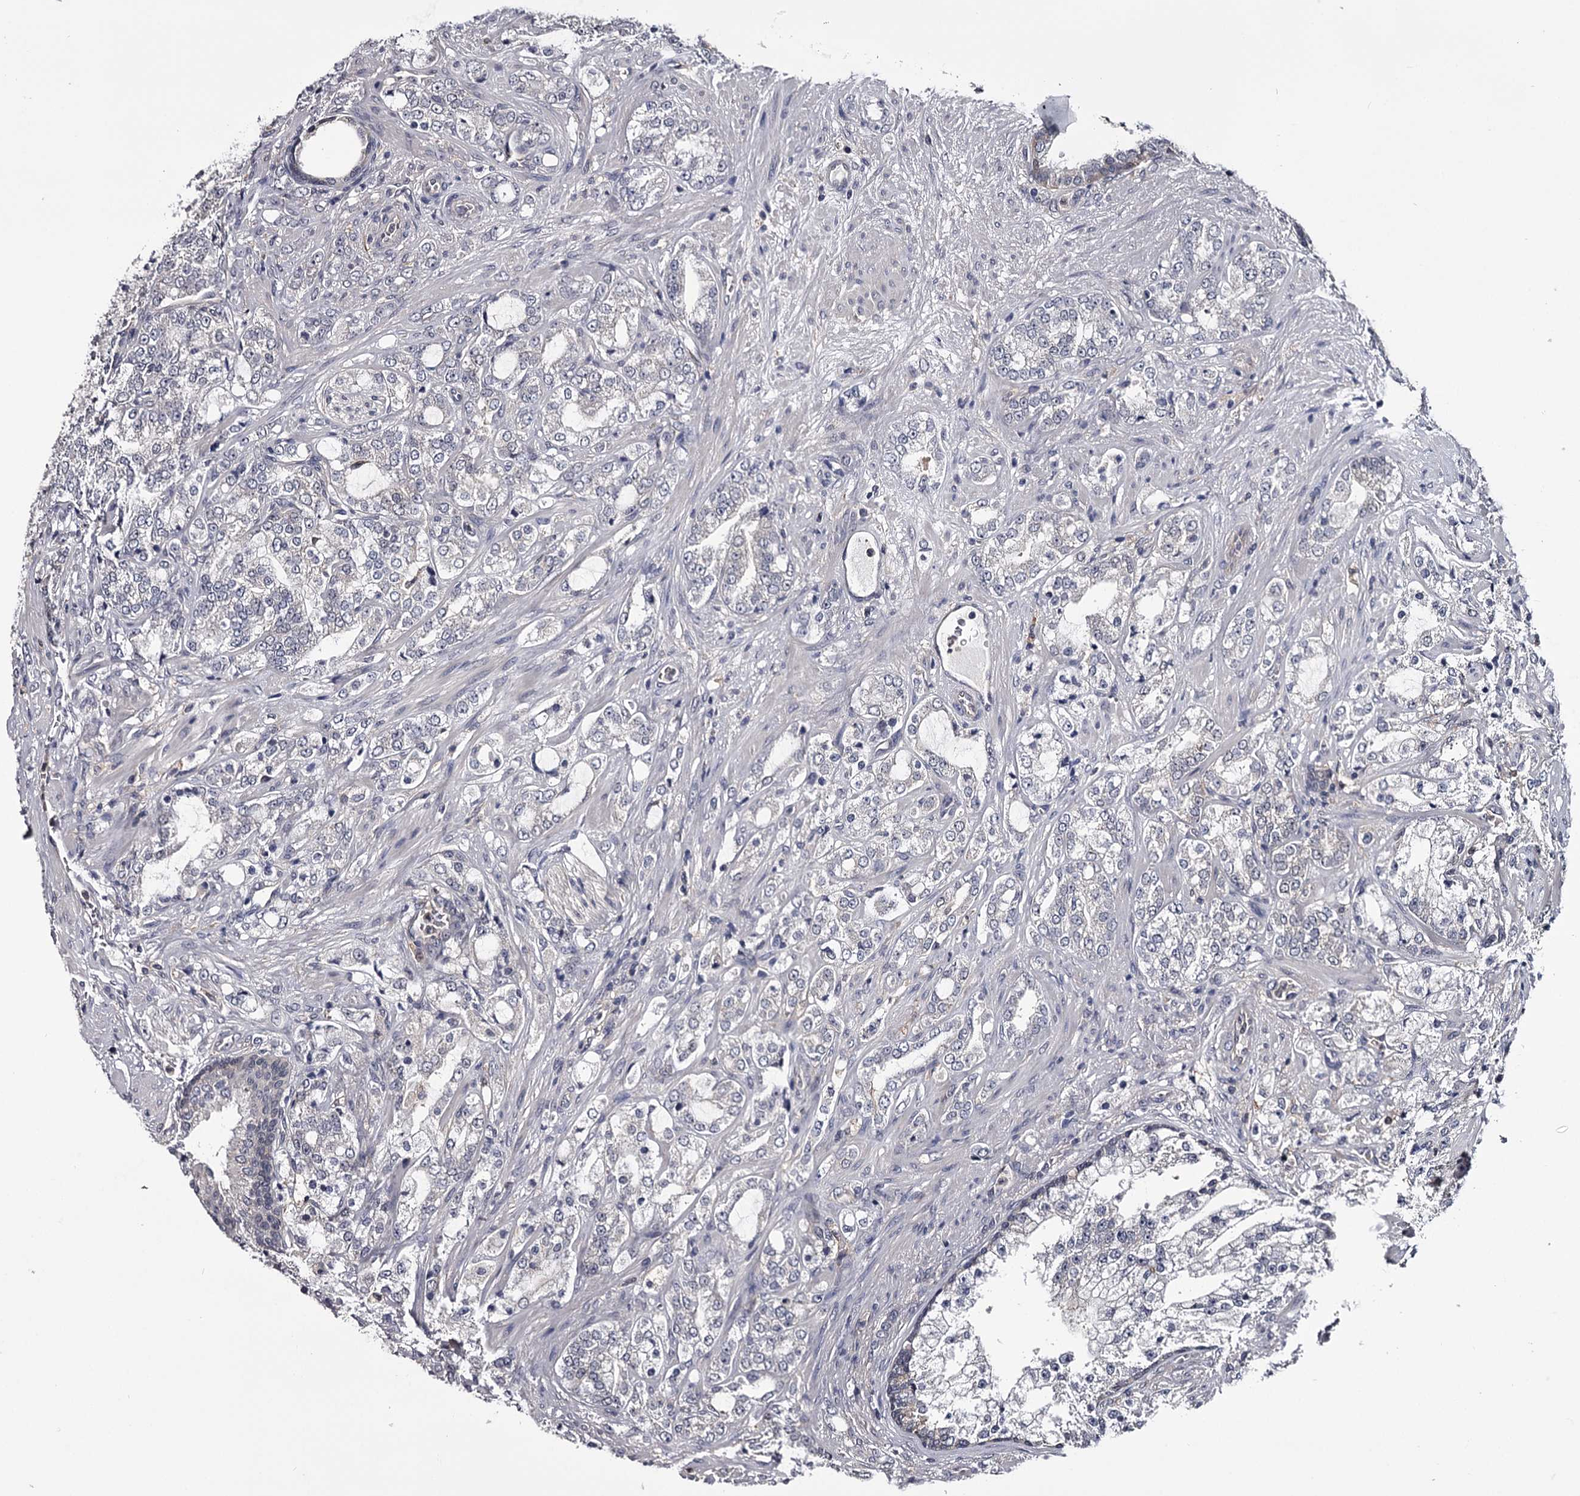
{"staining": {"intensity": "negative", "quantity": "none", "location": "none"}, "tissue": "prostate cancer", "cell_type": "Tumor cells", "image_type": "cancer", "snomed": [{"axis": "morphology", "description": "Adenocarcinoma, High grade"}, {"axis": "topography", "description": "Prostate"}], "caption": "An image of human high-grade adenocarcinoma (prostate) is negative for staining in tumor cells.", "gene": "GSTO1", "patient": {"sex": "male", "age": 64}}